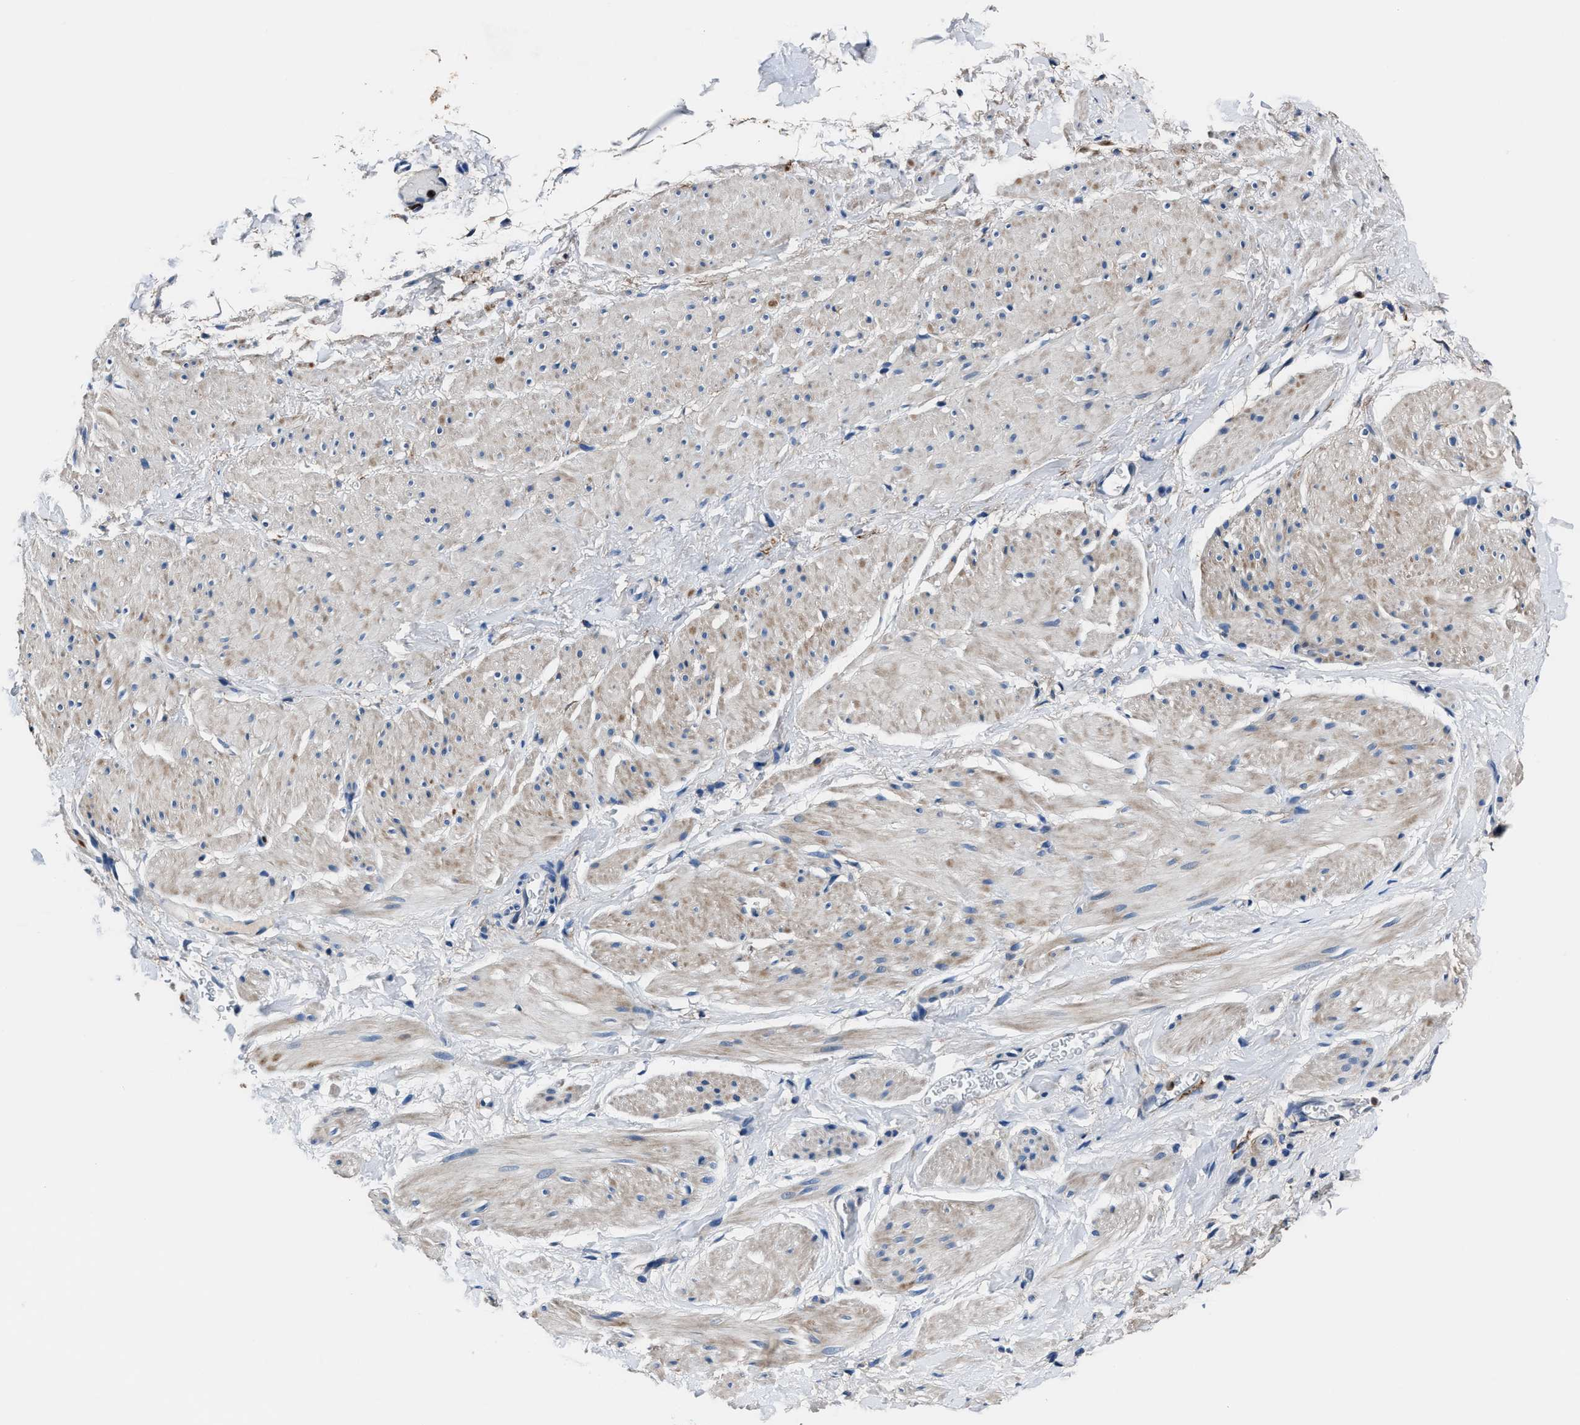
{"staining": {"intensity": "weak", "quantity": "25%-75%", "location": "cytoplasmic/membranous"}, "tissue": "smooth muscle", "cell_type": "Smooth muscle cells", "image_type": "normal", "snomed": [{"axis": "morphology", "description": "Normal tissue, NOS"}, {"axis": "topography", "description": "Smooth muscle"}], "caption": "The histopathology image exhibits staining of unremarkable smooth muscle, revealing weak cytoplasmic/membranous protein staining (brown color) within smooth muscle cells.", "gene": "FGL2", "patient": {"sex": "male", "age": 16}}